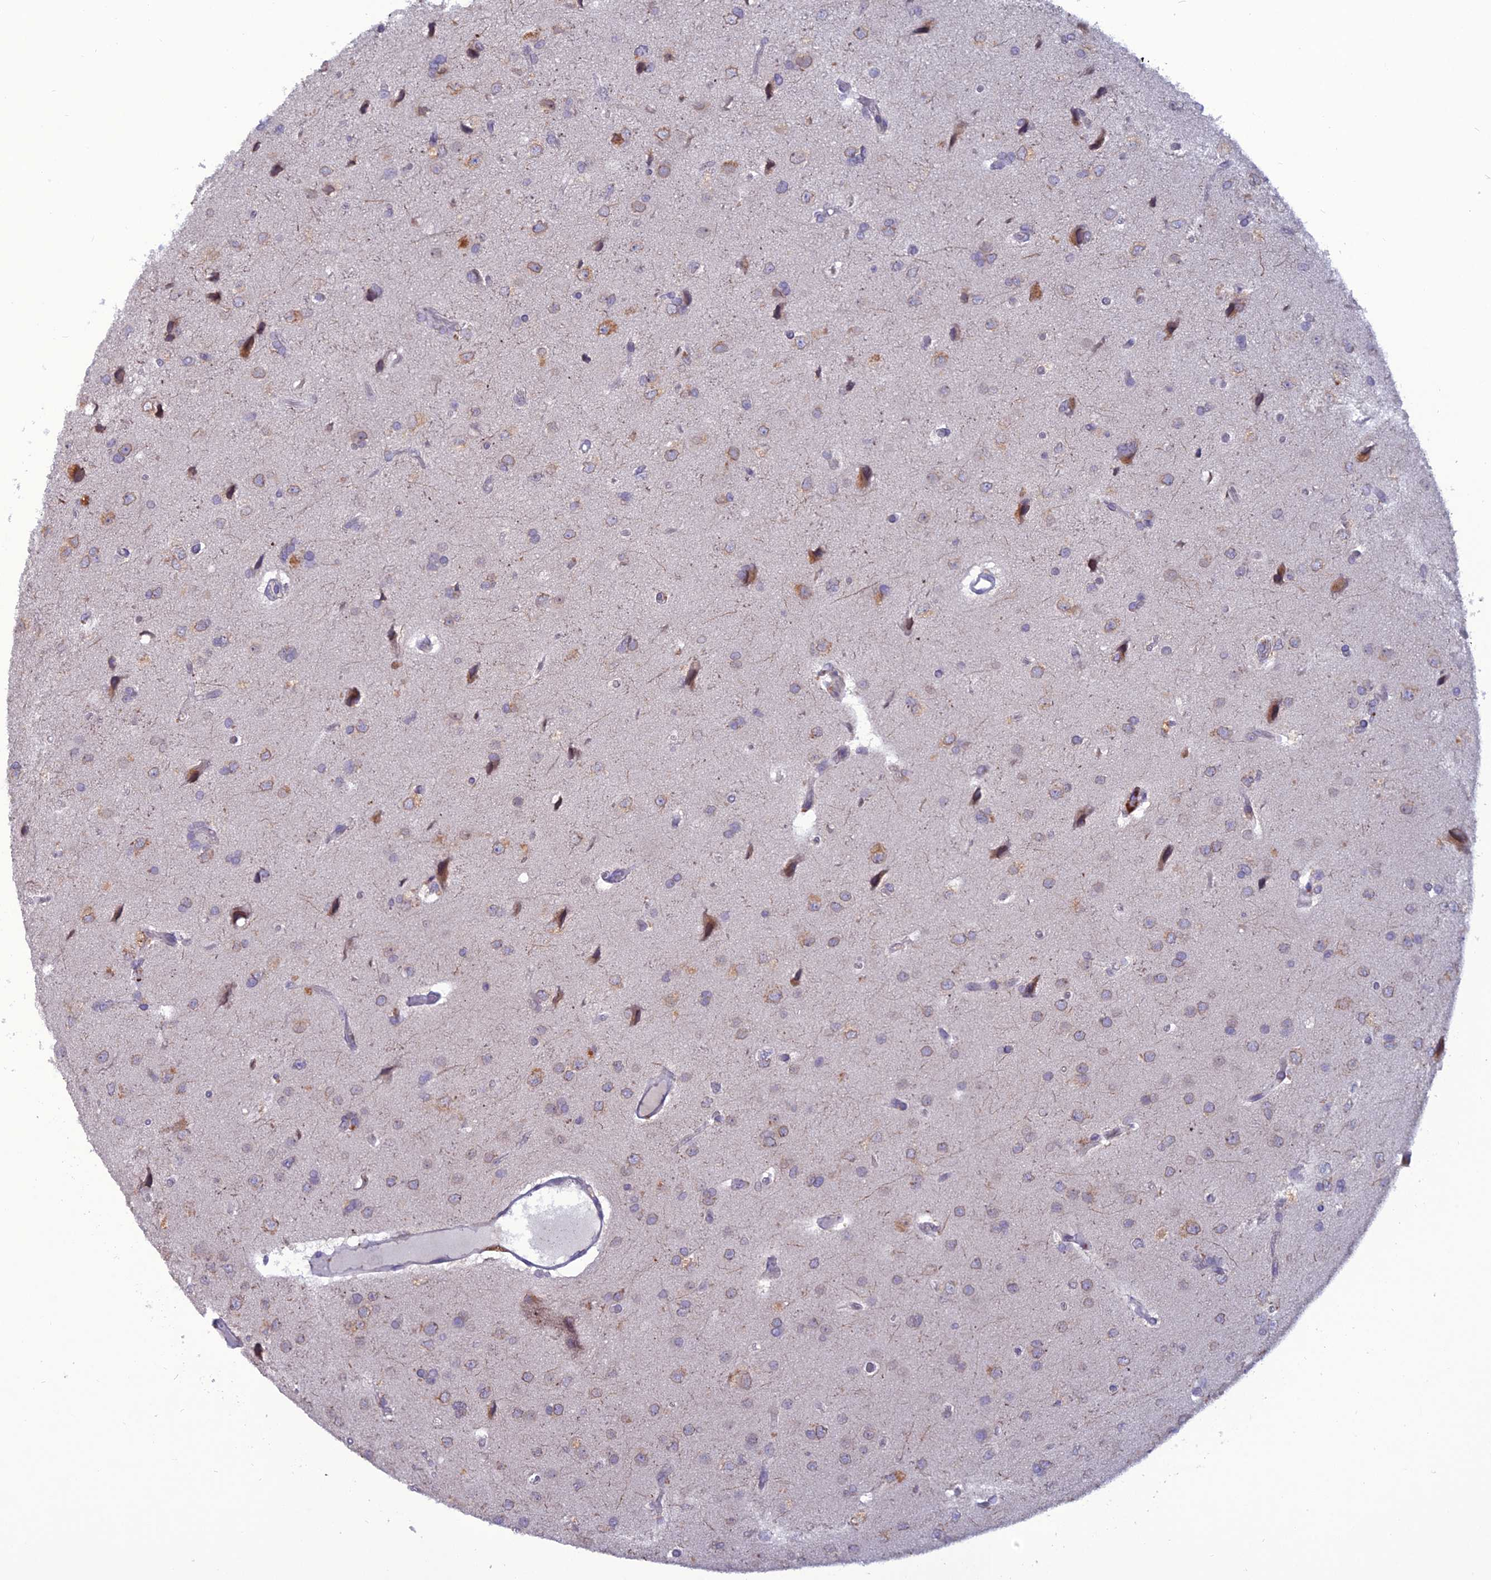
{"staining": {"intensity": "moderate", "quantity": "<25%", "location": "cytoplasmic/membranous"}, "tissue": "glioma", "cell_type": "Tumor cells", "image_type": "cancer", "snomed": [{"axis": "morphology", "description": "Glioma, malignant, High grade"}, {"axis": "topography", "description": "Brain"}], "caption": "A brown stain shows moderate cytoplasmic/membranous expression of a protein in glioma tumor cells. (Stains: DAB (3,3'-diaminobenzidine) in brown, nuclei in blue, Microscopy: brightfield microscopy at high magnification).", "gene": "WDR46", "patient": {"sex": "male", "age": 77}}